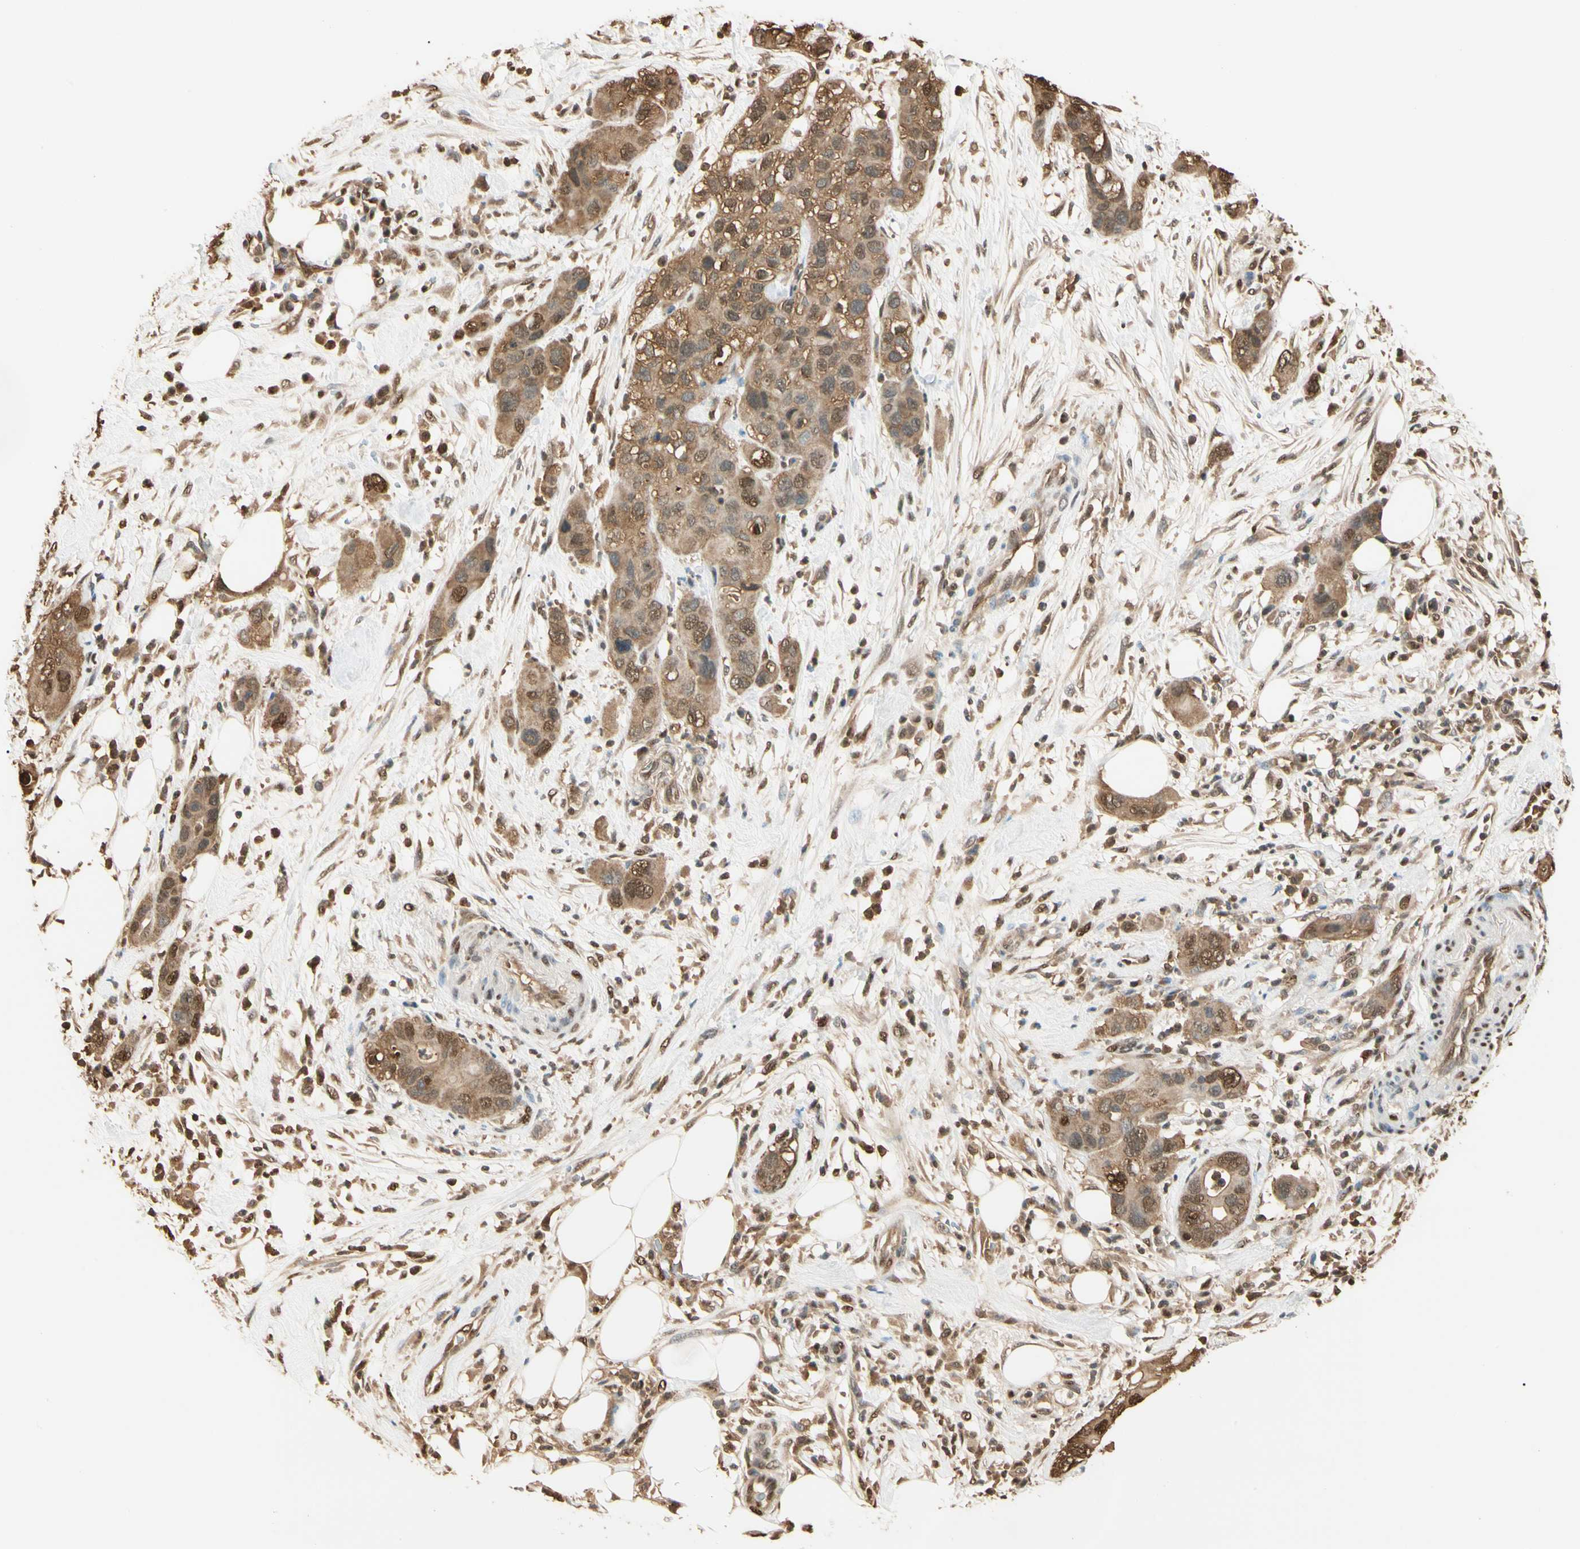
{"staining": {"intensity": "moderate", "quantity": ">75%", "location": "cytoplasmic/membranous,nuclear"}, "tissue": "pancreatic cancer", "cell_type": "Tumor cells", "image_type": "cancer", "snomed": [{"axis": "morphology", "description": "Adenocarcinoma, NOS"}, {"axis": "topography", "description": "Pancreas"}], "caption": "About >75% of tumor cells in human pancreatic cancer (adenocarcinoma) reveal moderate cytoplasmic/membranous and nuclear protein positivity as visualized by brown immunohistochemical staining.", "gene": "PNCK", "patient": {"sex": "female", "age": 71}}